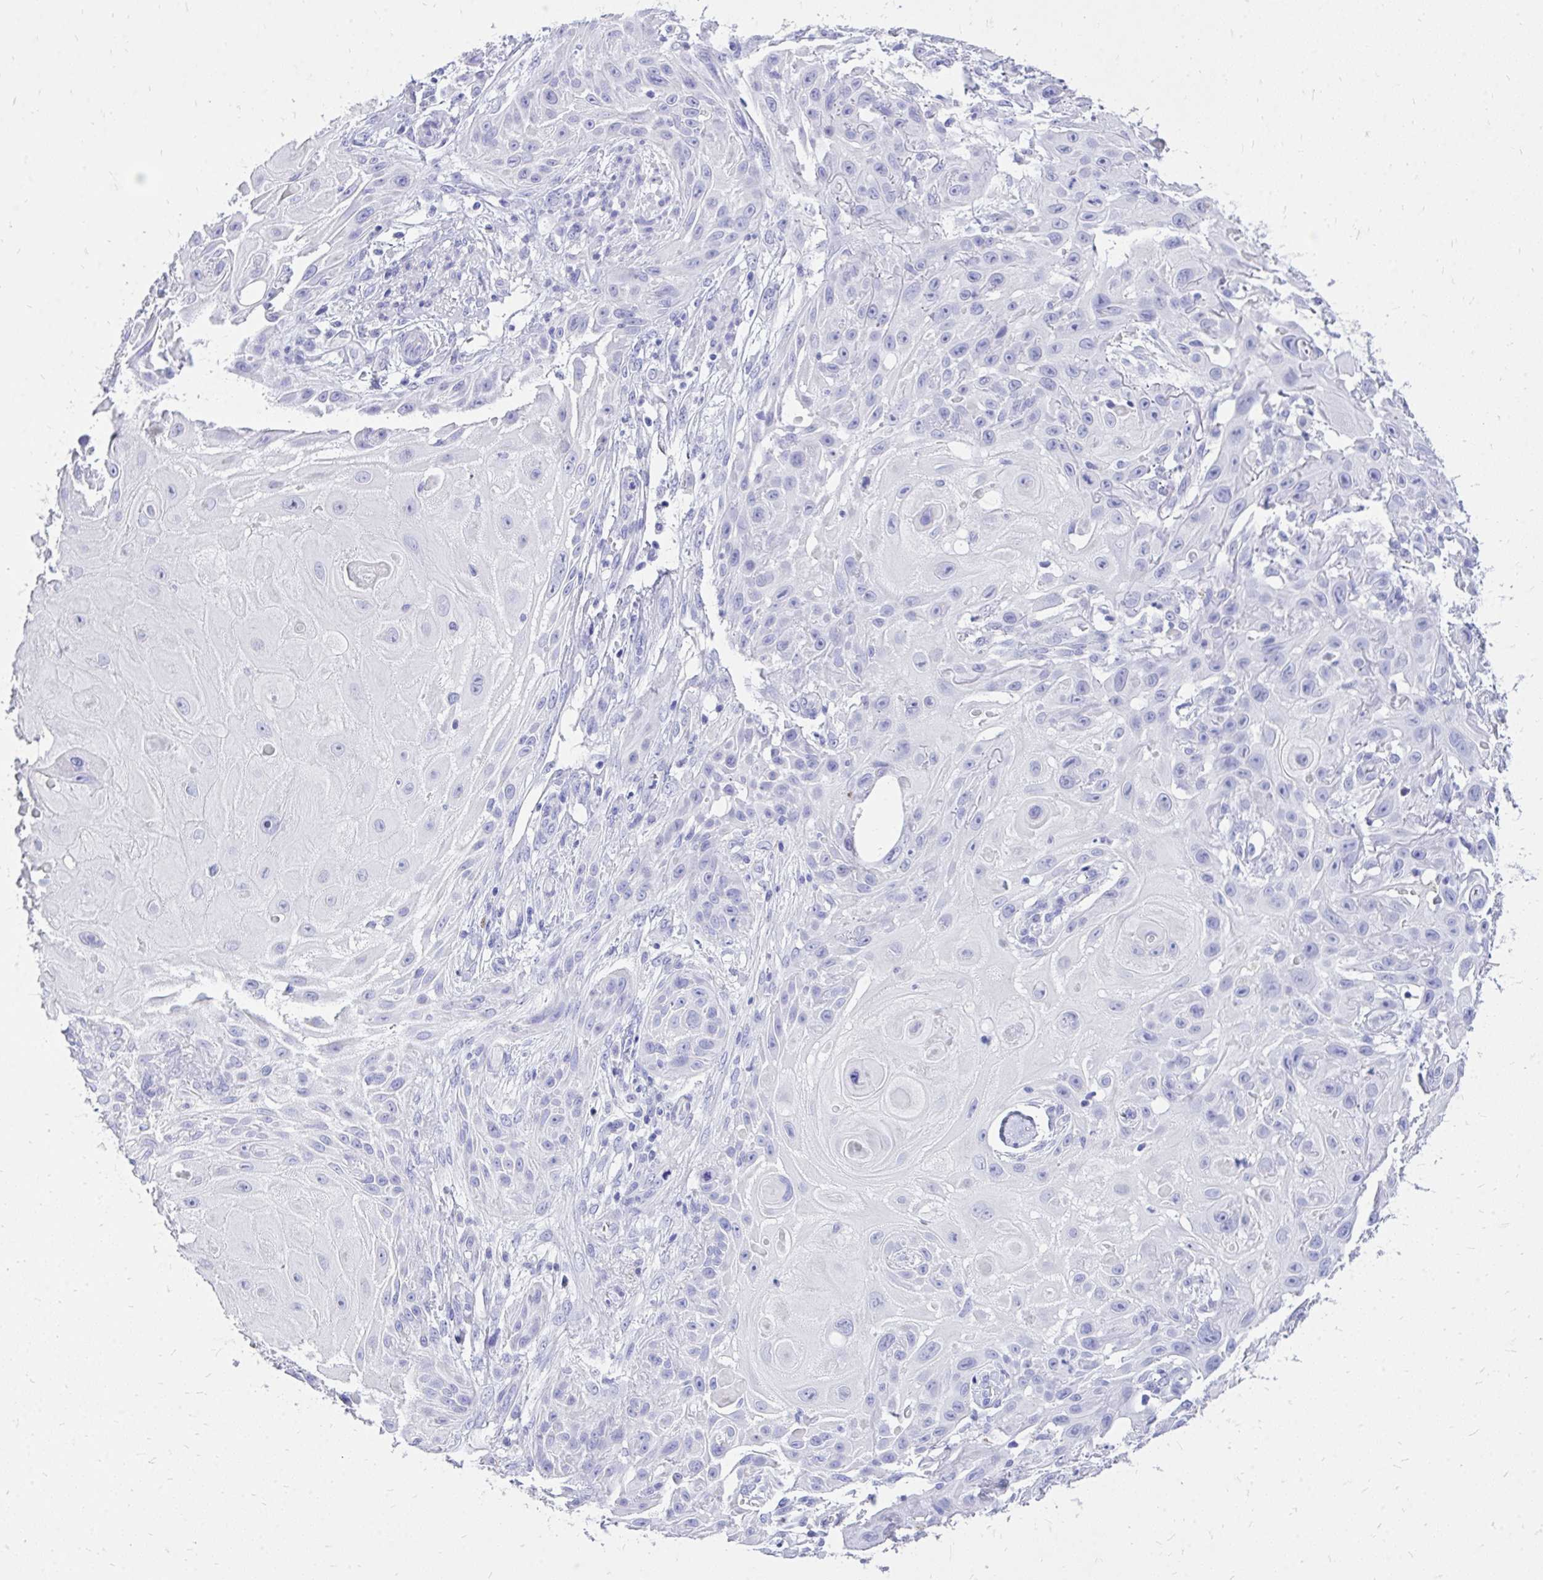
{"staining": {"intensity": "negative", "quantity": "none", "location": "none"}, "tissue": "skin cancer", "cell_type": "Tumor cells", "image_type": "cancer", "snomed": [{"axis": "morphology", "description": "Squamous cell carcinoma, NOS"}, {"axis": "topography", "description": "Skin"}], "caption": "Squamous cell carcinoma (skin) was stained to show a protein in brown. There is no significant positivity in tumor cells.", "gene": "MON1A", "patient": {"sex": "female", "age": 91}}